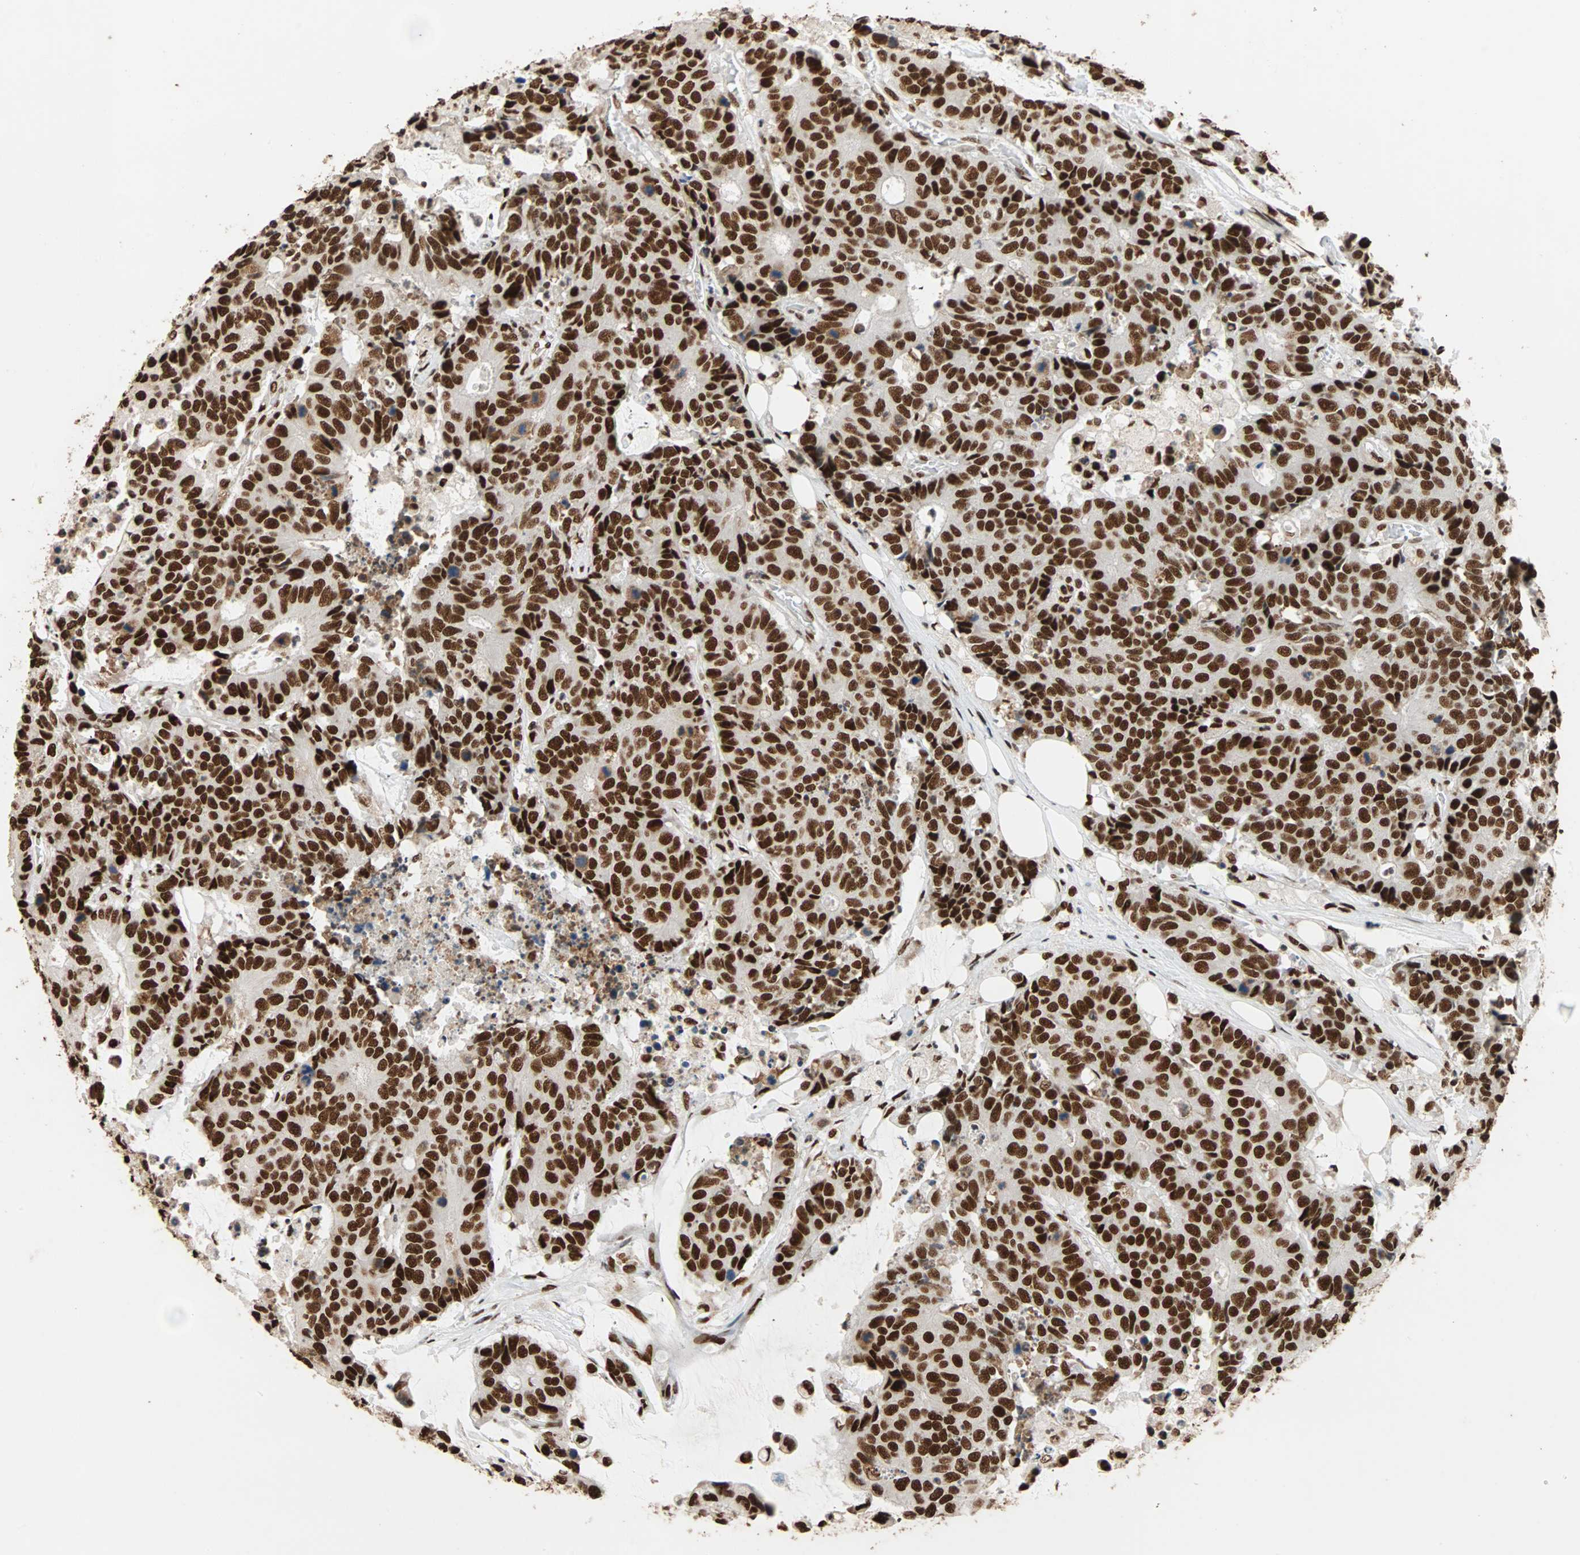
{"staining": {"intensity": "strong", "quantity": ">75%", "location": "nuclear"}, "tissue": "colorectal cancer", "cell_type": "Tumor cells", "image_type": "cancer", "snomed": [{"axis": "morphology", "description": "Adenocarcinoma, NOS"}, {"axis": "topography", "description": "Colon"}], "caption": "Colorectal cancer stained with a protein marker displays strong staining in tumor cells.", "gene": "ILF2", "patient": {"sex": "female", "age": 86}}